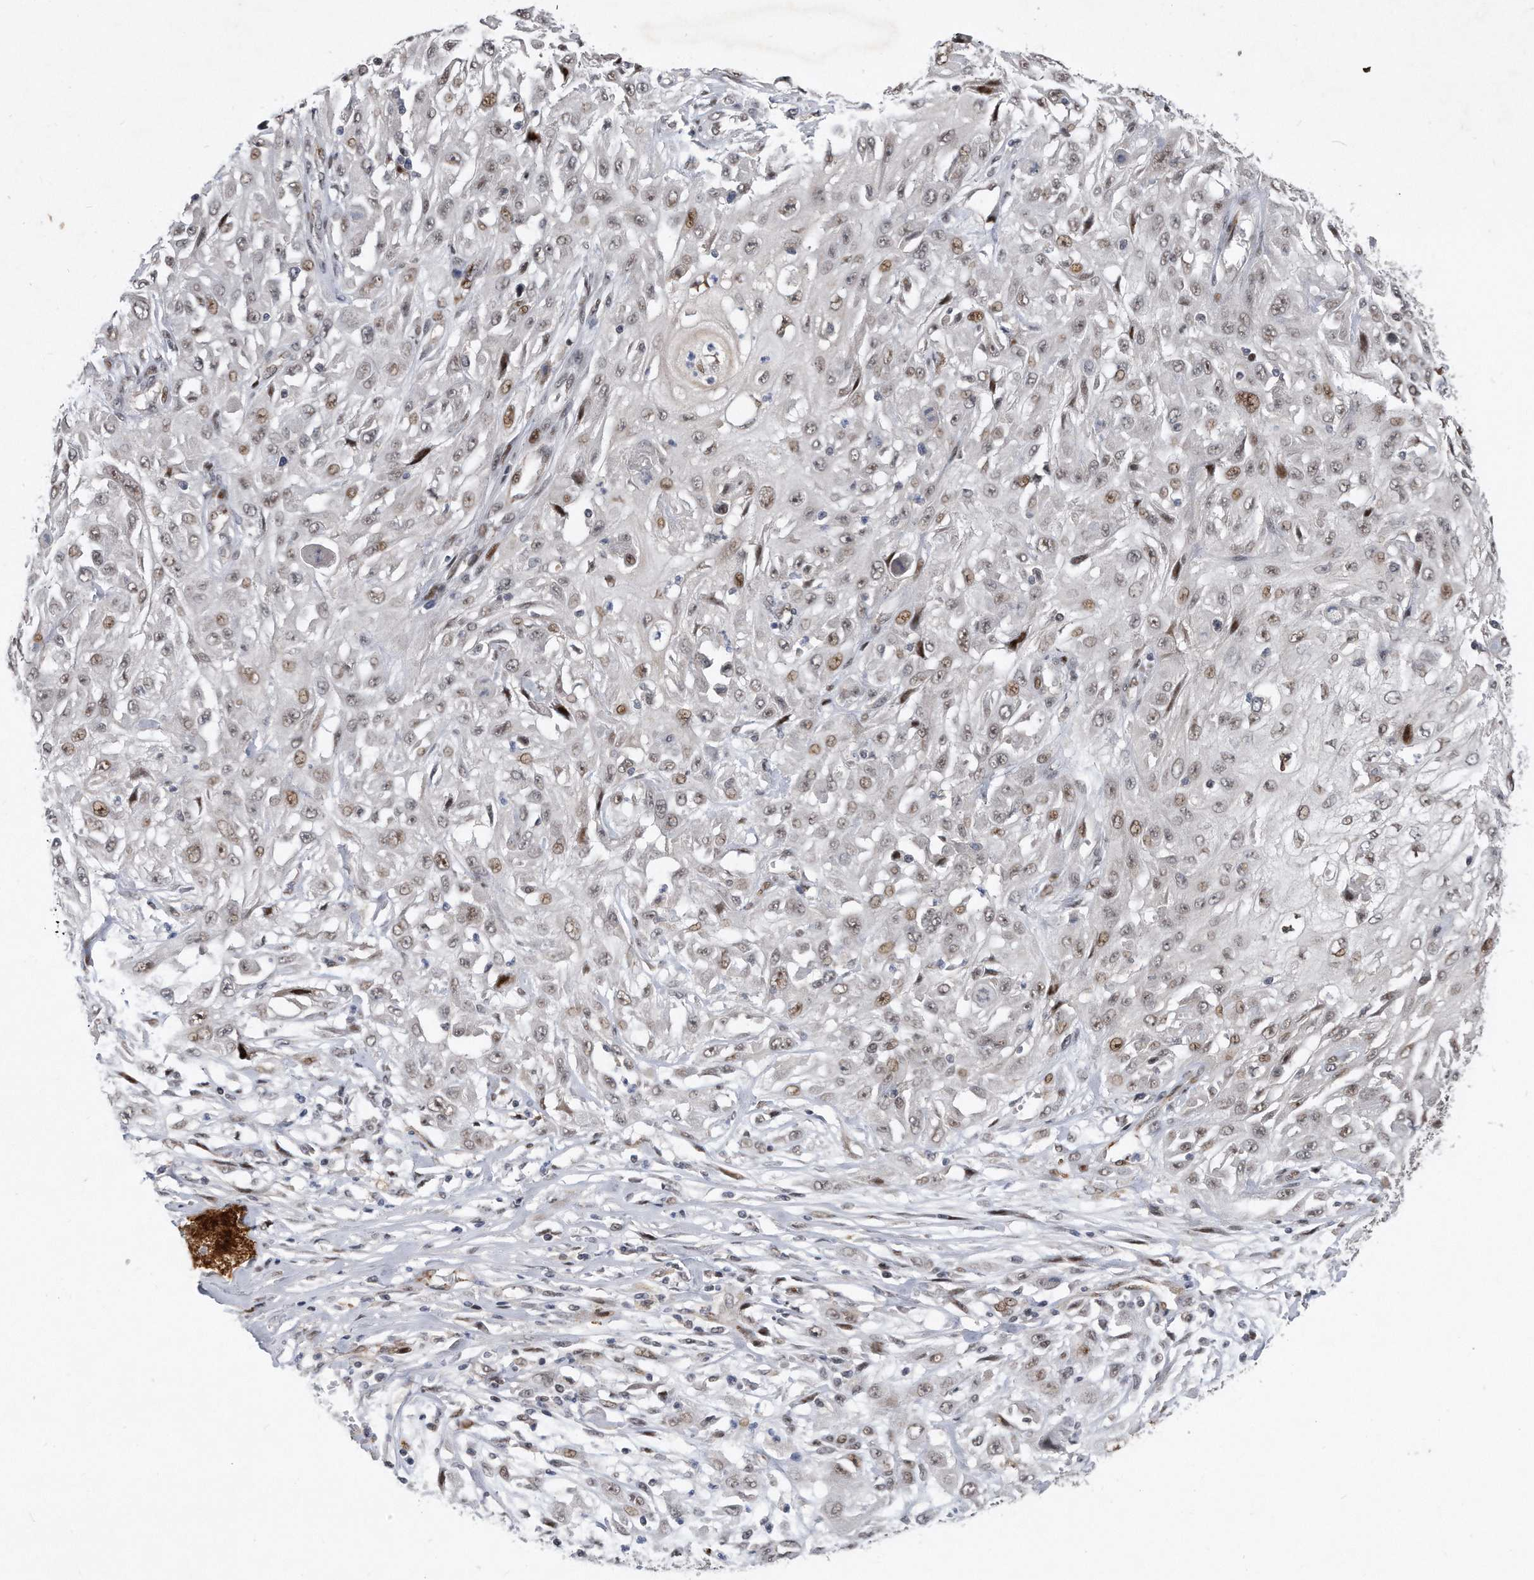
{"staining": {"intensity": "moderate", "quantity": "<25%", "location": "nuclear"}, "tissue": "skin cancer", "cell_type": "Tumor cells", "image_type": "cancer", "snomed": [{"axis": "morphology", "description": "Squamous cell carcinoma, NOS"}, {"axis": "morphology", "description": "Squamous cell carcinoma, metastatic, NOS"}, {"axis": "topography", "description": "Skin"}, {"axis": "topography", "description": "Lymph node"}], "caption": "A low amount of moderate nuclear staining is seen in about <25% of tumor cells in skin metastatic squamous cell carcinoma tissue.", "gene": "PGBD2", "patient": {"sex": "male", "age": 75}}